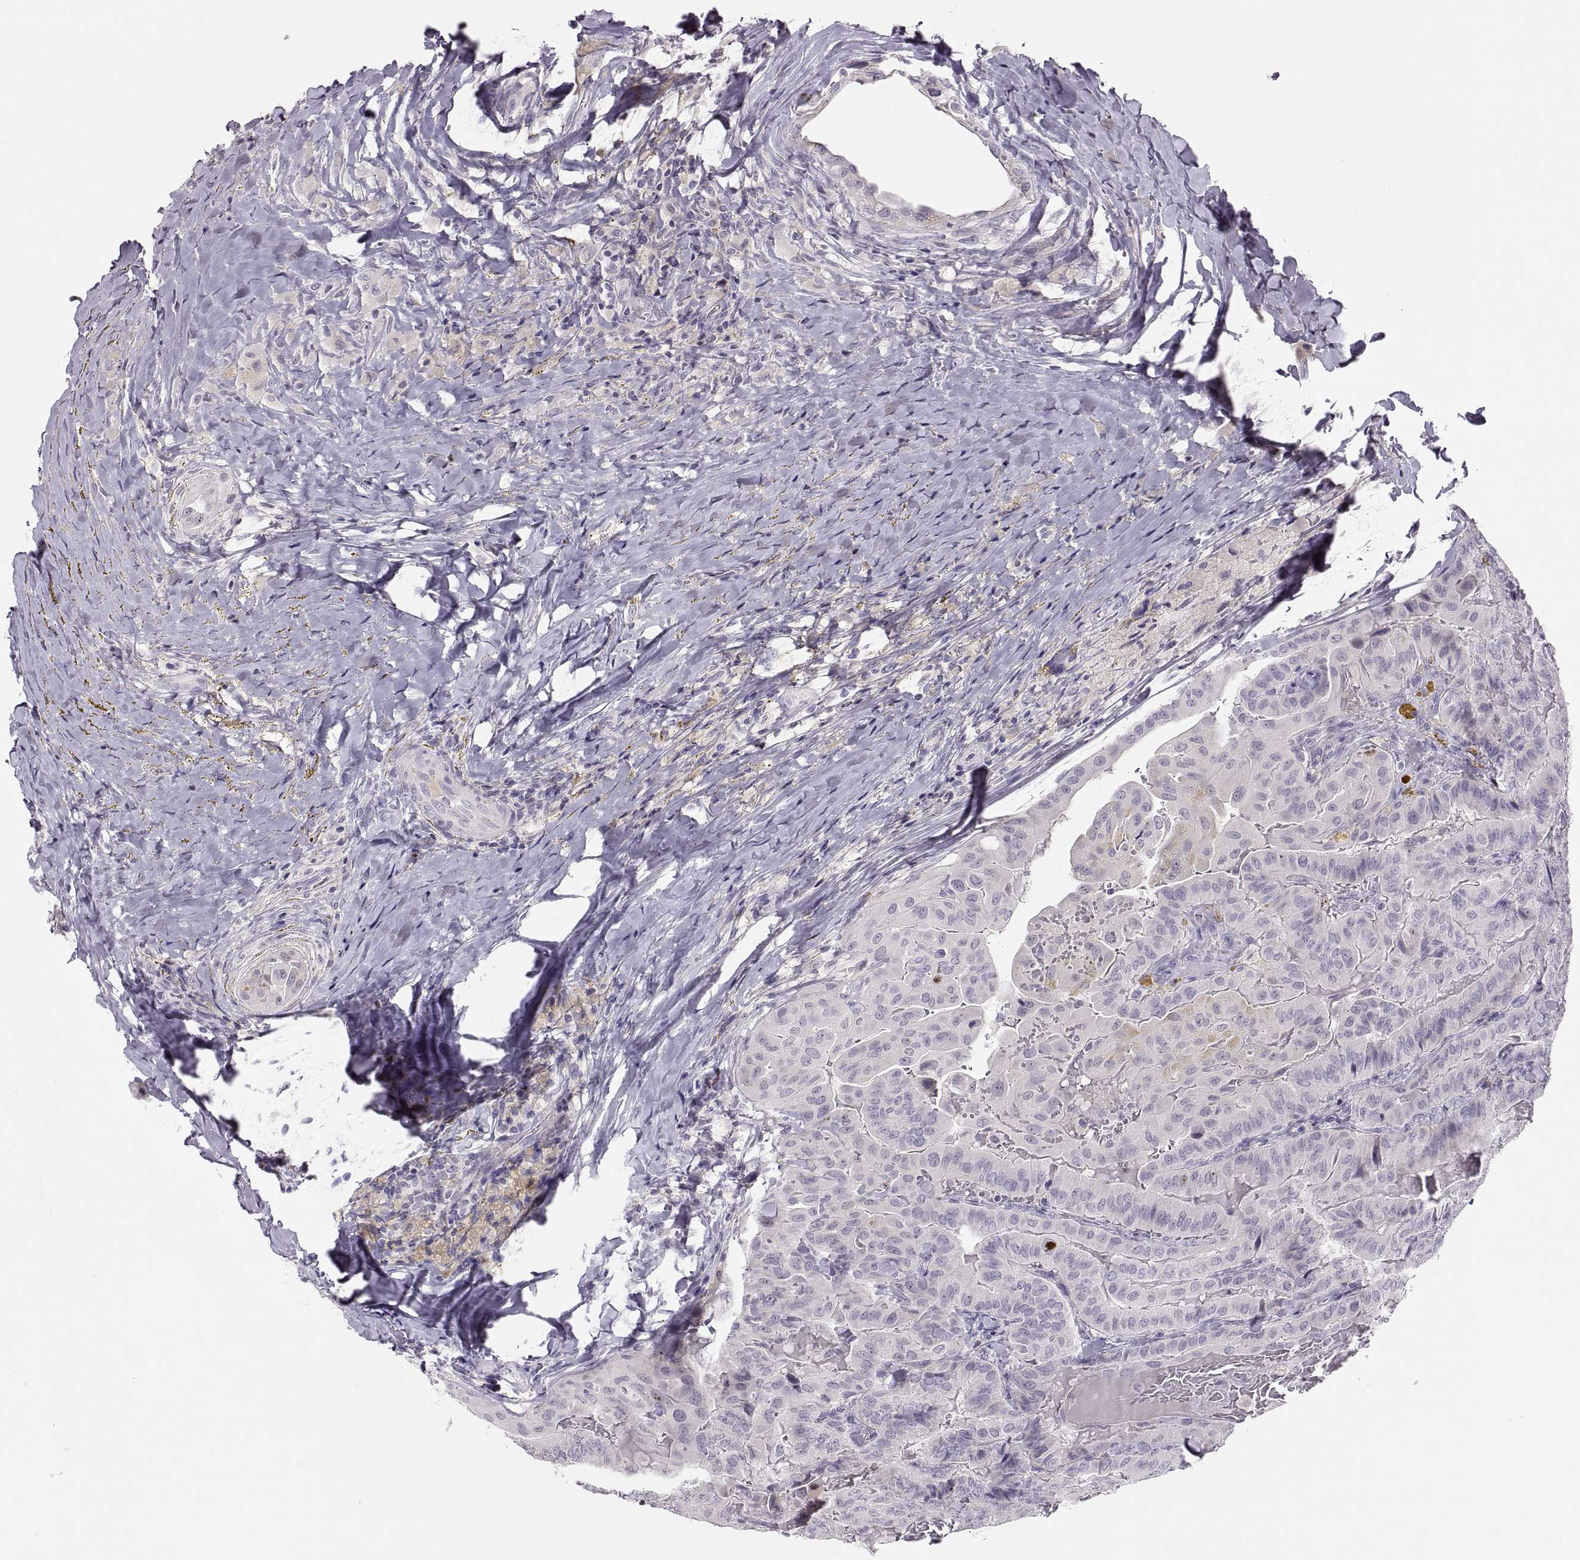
{"staining": {"intensity": "negative", "quantity": "none", "location": "none"}, "tissue": "thyroid cancer", "cell_type": "Tumor cells", "image_type": "cancer", "snomed": [{"axis": "morphology", "description": "Papillary adenocarcinoma, NOS"}, {"axis": "topography", "description": "Thyroid gland"}], "caption": "Tumor cells show no significant protein expression in thyroid cancer. (DAB (3,3'-diaminobenzidine) immunohistochemistry visualized using brightfield microscopy, high magnification).", "gene": "CHCT1", "patient": {"sex": "female", "age": 68}}